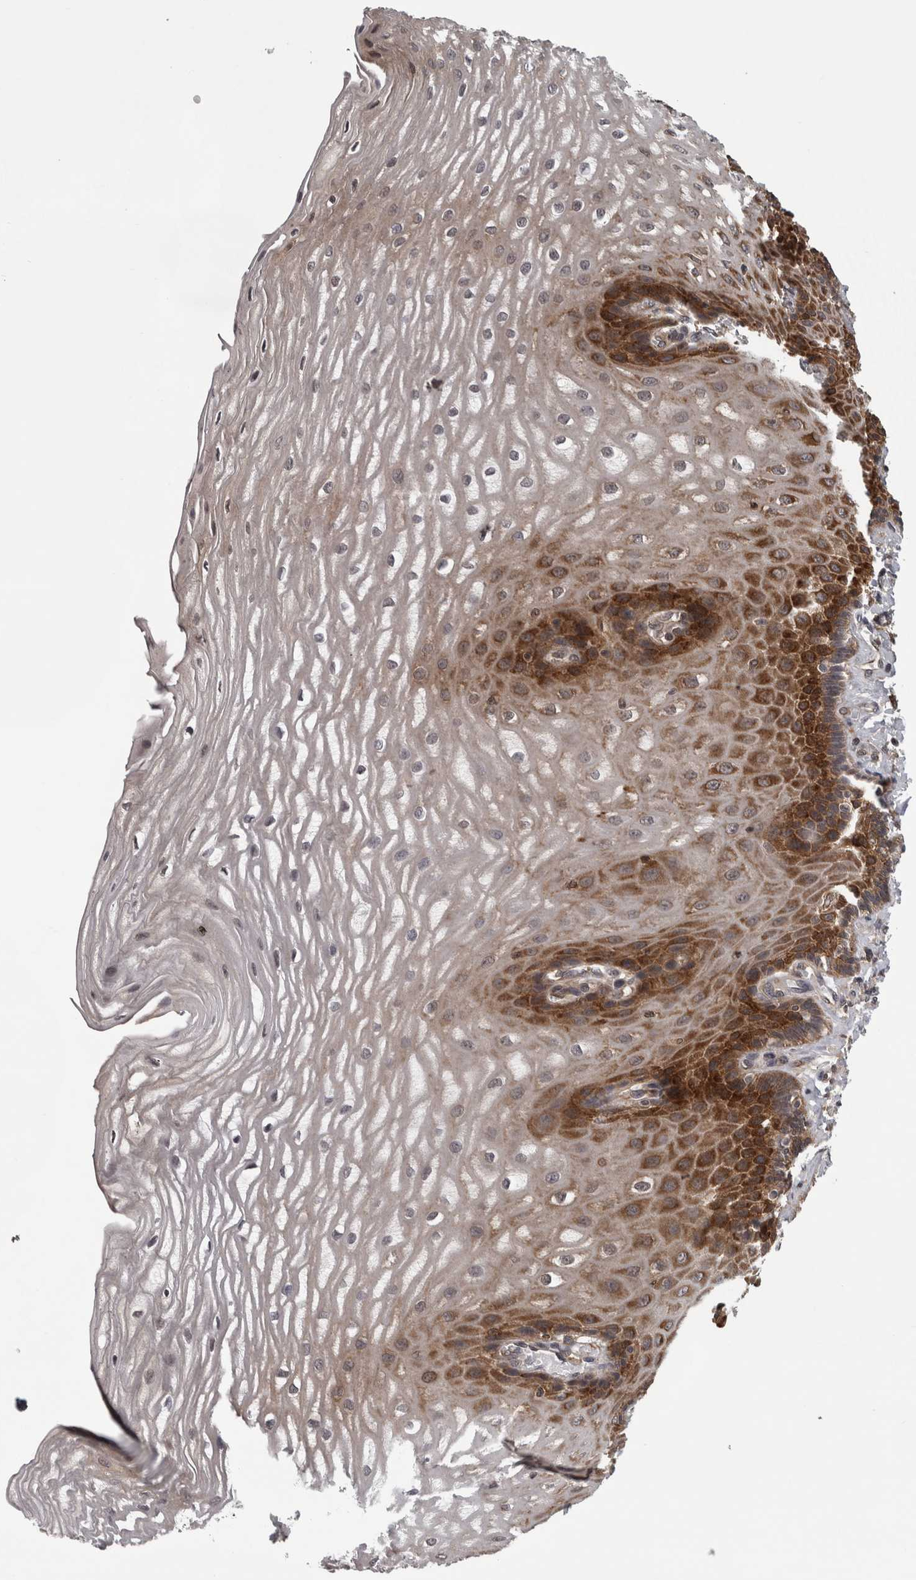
{"staining": {"intensity": "strong", "quantity": ">75%", "location": "cytoplasmic/membranous"}, "tissue": "esophagus", "cell_type": "Squamous epithelial cells", "image_type": "normal", "snomed": [{"axis": "morphology", "description": "Normal tissue, NOS"}, {"axis": "topography", "description": "Esophagus"}], "caption": "An IHC histopathology image of unremarkable tissue is shown. Protein staining in brown labels strong cytoplasmic/membranous positivity in esophagus within squamous epithelial cells.", "gene": "CACYBP", "patient": {"sex": "male", "age": 54}}